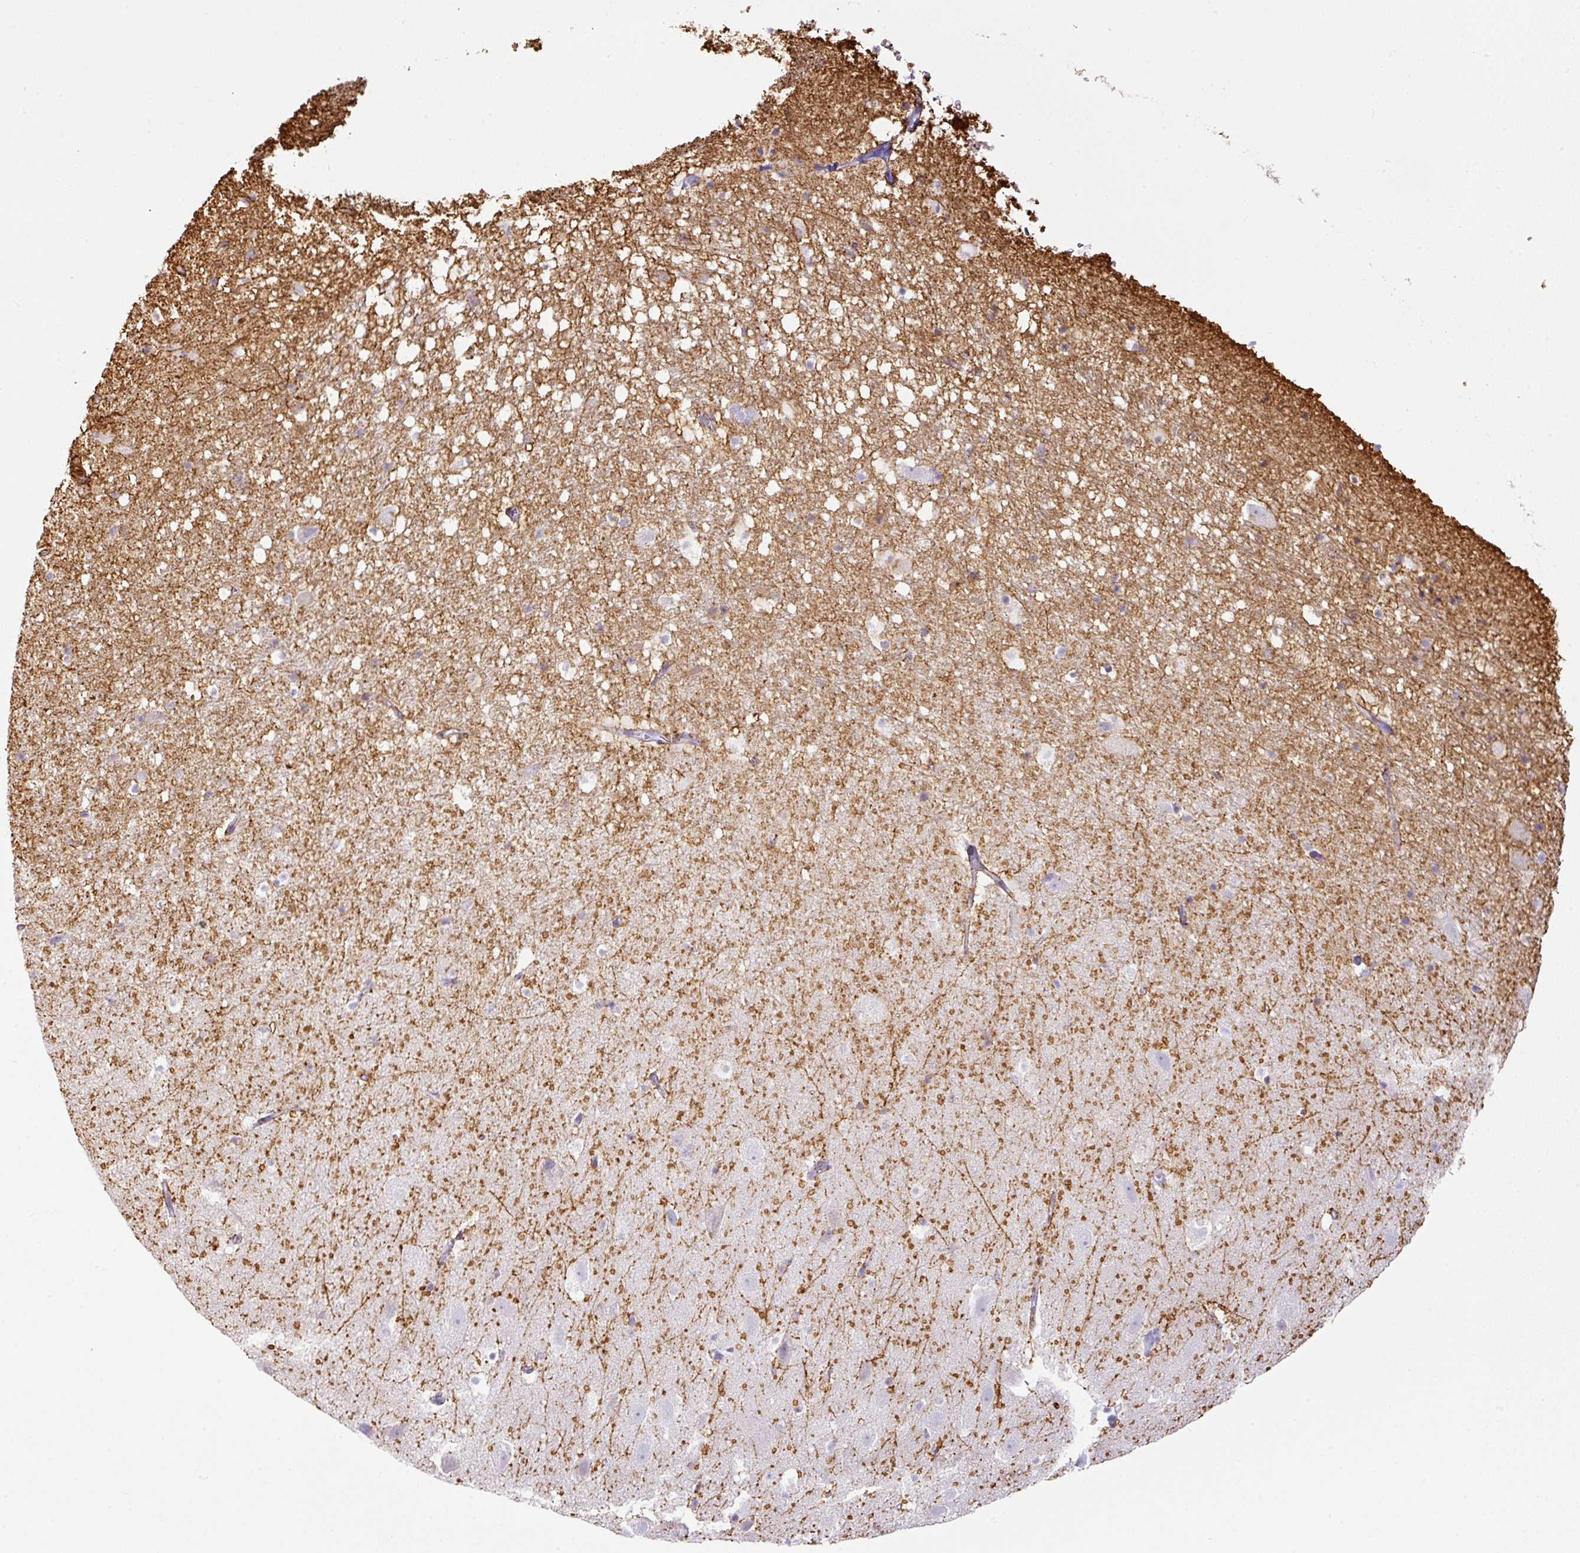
{"staining": {"intensity": "negative", "quantity": "none", "location": "none"}, "tissue": "hippocampus", "cell_type": "Glial cells", "image_type": "normal", "snomed": [{"axis": "morphology", "description": "Normal tissue, NOS"}, {"axis": "topography", "description": "Hippocampus"}], "caption": "Image shows no protein expression in glial cells of unremarkable hippocampus. (Immunohistochemistry (ihc), brightfield microscopy, high magnification).", "gene": "TARM1", "patient": {"sex": "male", "age": 37}}